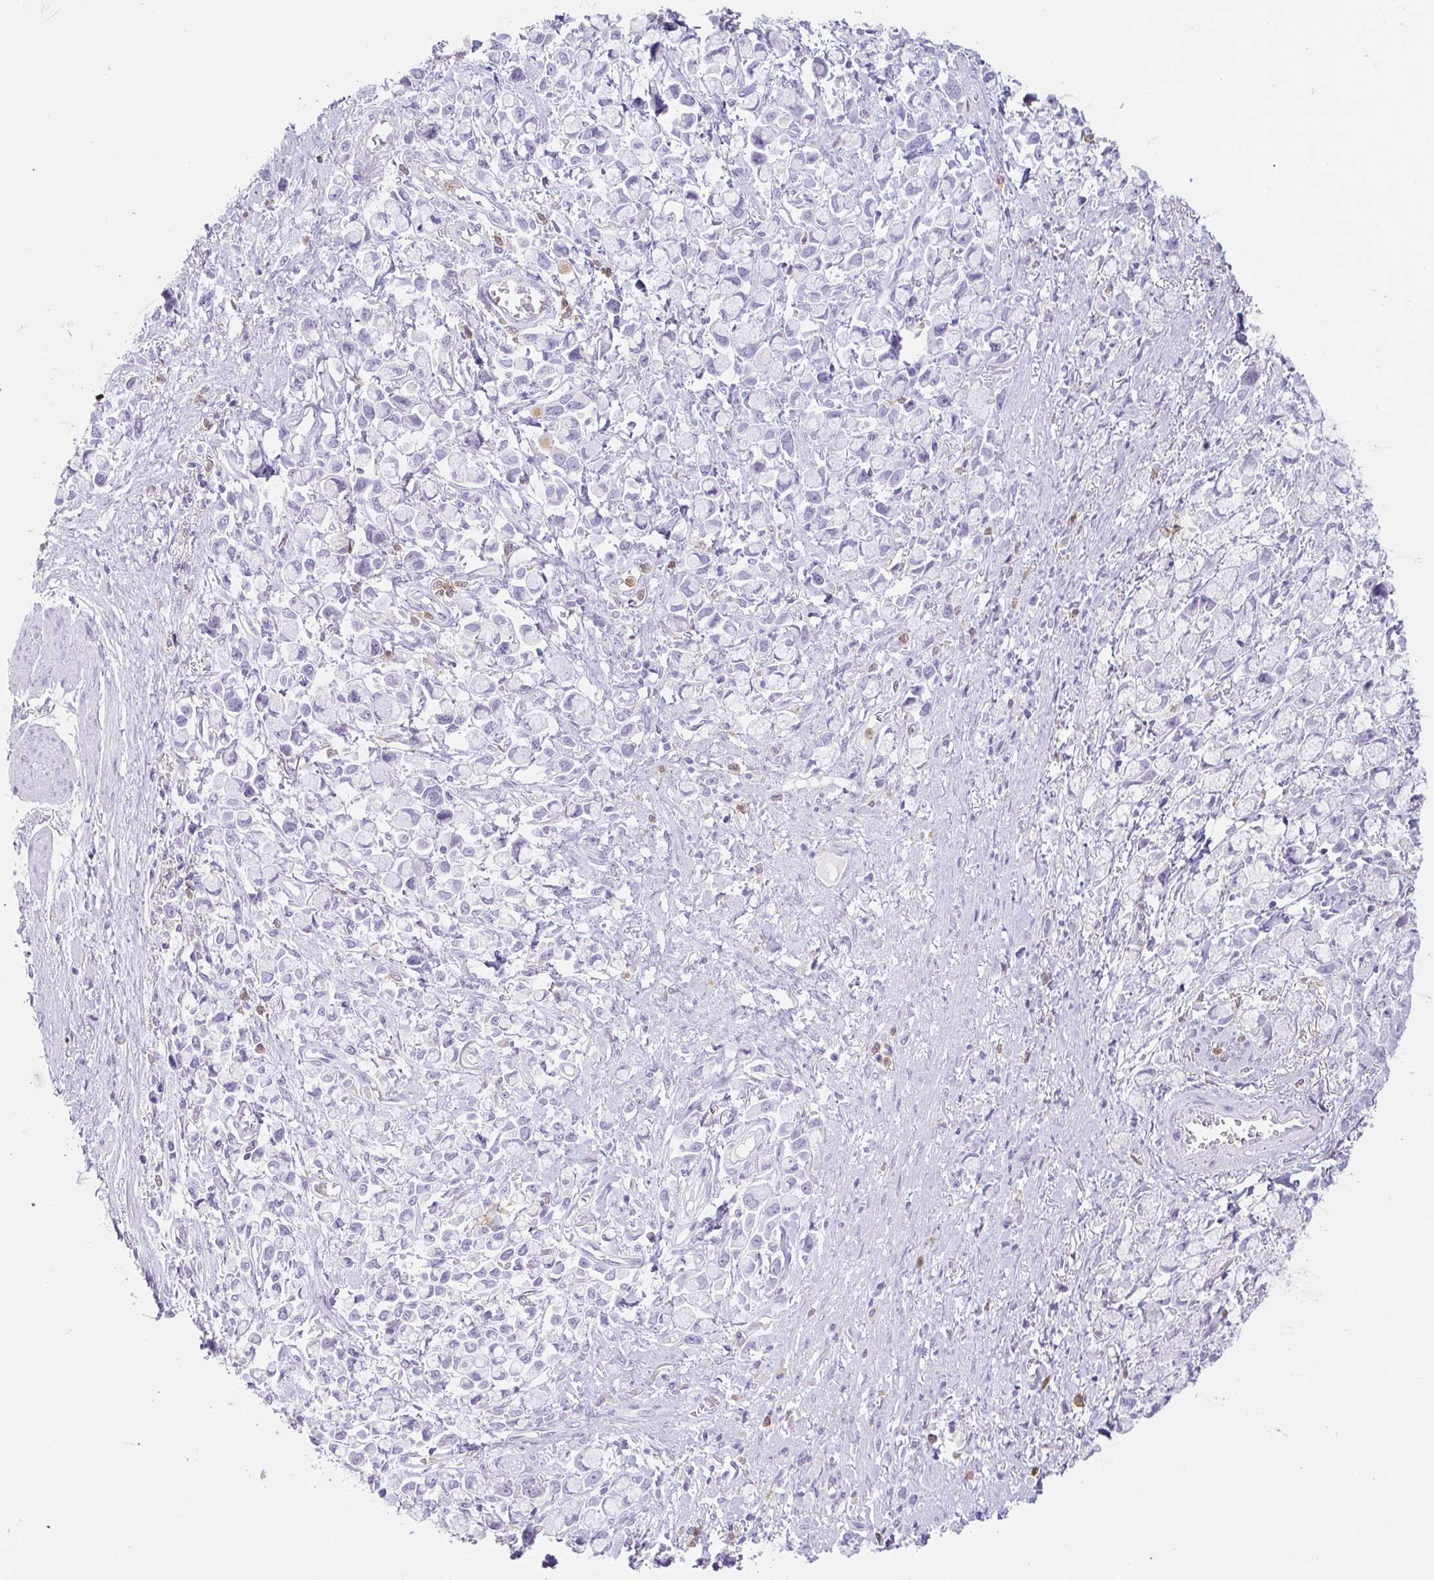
{"staining": {"intensity": "negative", "quantity": "none", "location": "none"}, "tissue": "stomach cancer", "cell_type": "Tumor cells", "image_type": "cancer", "snomed": [{"axis": "morphology", "description": "Adenocarcinoma, NOS"}, {"axis": "topography", "description": "Stomach"}], "caption": "An immunohistochemistry image of stomach adenocarcinoma is shown. There is no staining in tumor cells of stomach adenocarcinoma.", "gene": "HK3", "patient": {"sex": "female", "age": 81}}